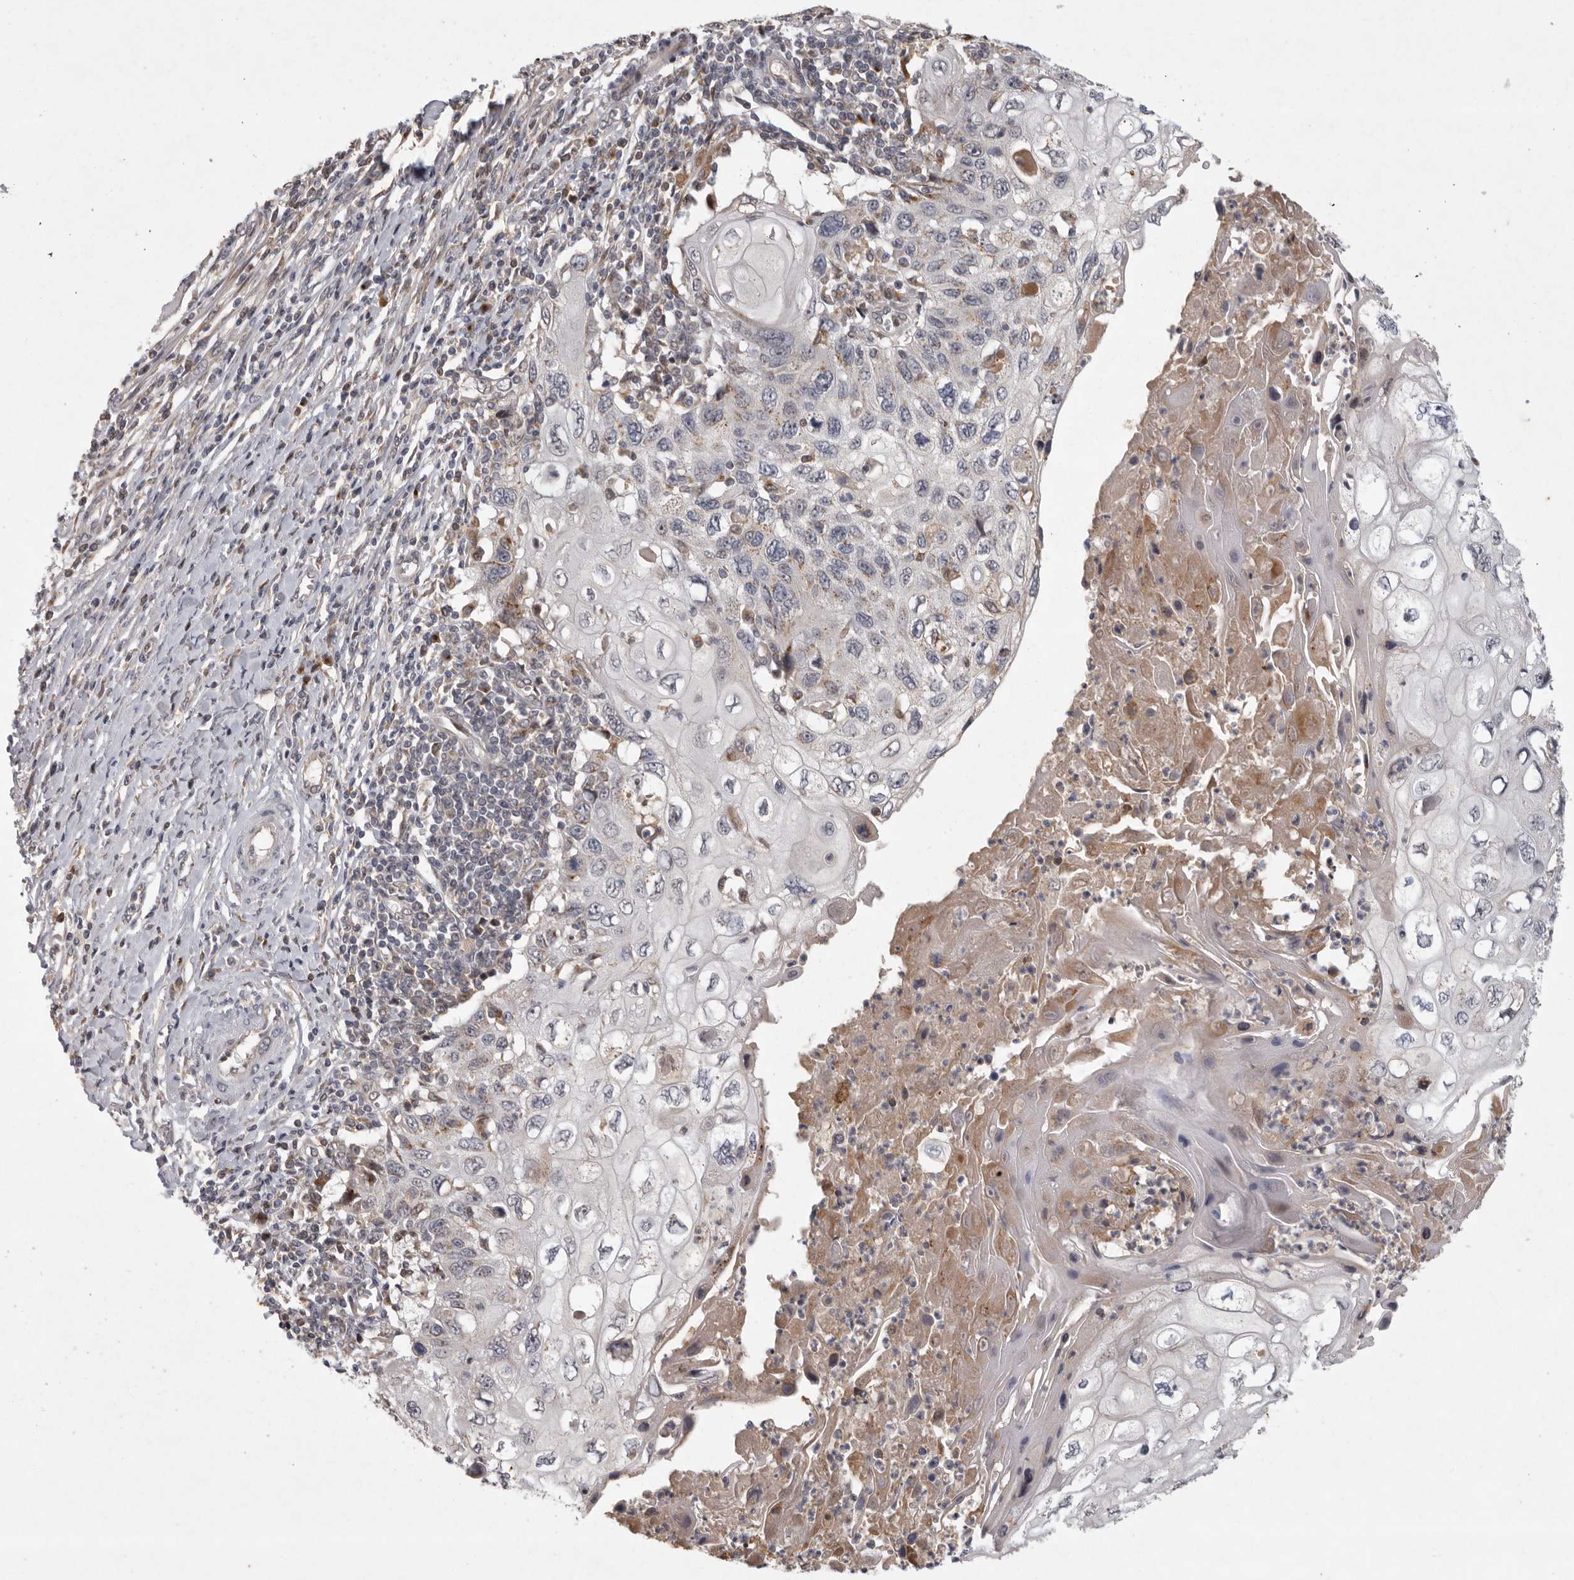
{"staining": {"intensity": "negative", "quantity": "none", "location": "none"}, "tissue": "cervical cancer", "cell_type": "Tumor cells", "image_type": "cancer", "snomed": [{"axis": "morphology", "description": "Squamous cell carcinoma, NOS"}, {"axis": "topography", "description": "Cervix"}], "caption": "A high-resolution photomicrograph shows immunohistochemistry staining of squamous cell carcinoma (cervical), which exhibits no significant positivity in tumor cells. (DAB IHC visualized using brightfield microscopy, high magnification).", "gene": "MAN2A1", "patient": {"sex": "female", "age": 70}}